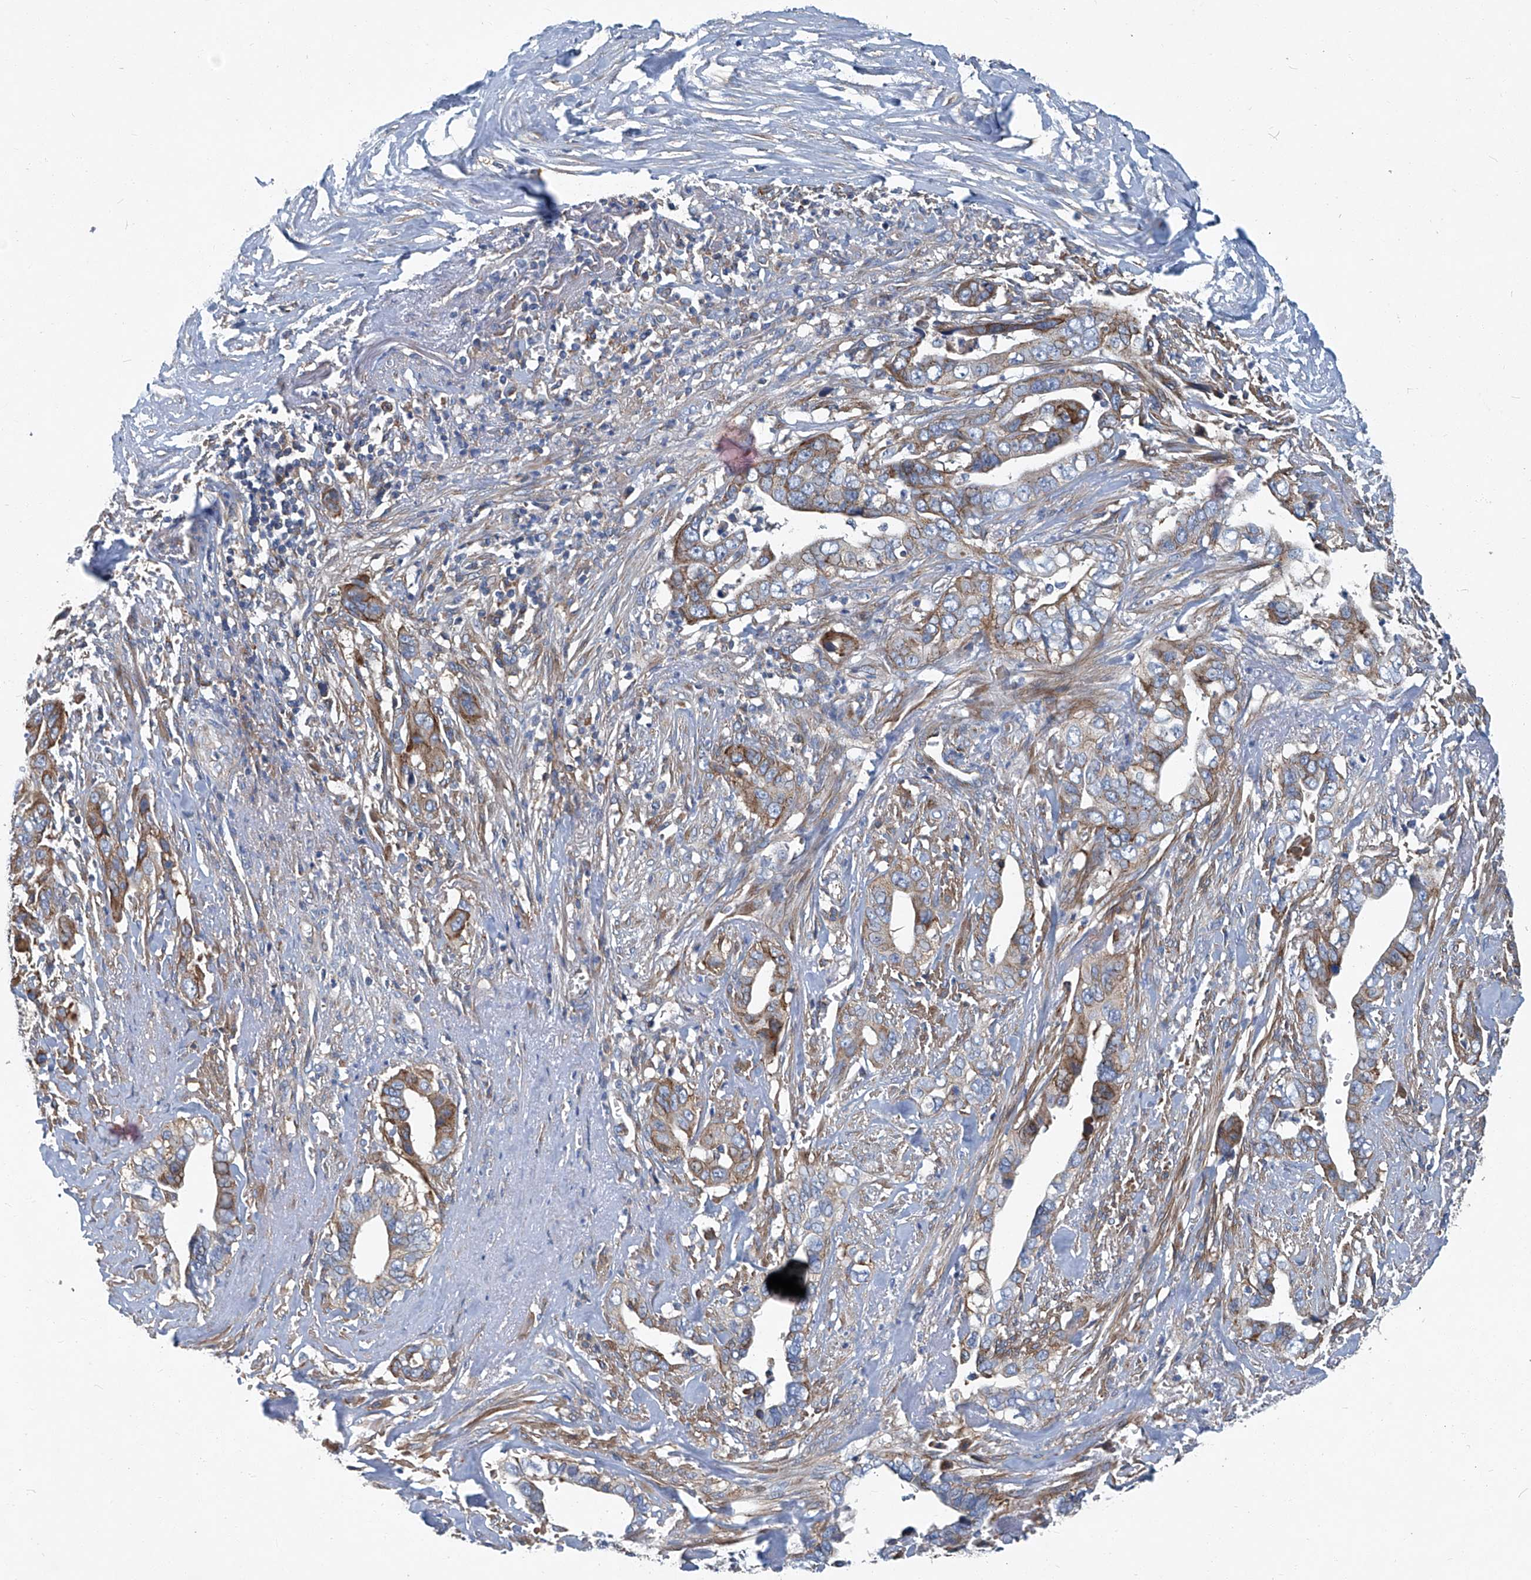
{"staining": {"intensity": "moderate", "quantity": "25%-75%", "location": "cytoplasmic/membranous"}, "tissue": "liver cancer", "cell_type": "Tumor cells", "image_type": "cancer", "snomed": [{"axis": "morphology", "description": "Cholangiocarcinoma"}, {"axis": "topography", "description": "Liver"}], "caption": "Liver cancer stained with DAB (3,3'-diaminobenzidine) immunohistochemistry (IHC) demonstrates medium levels of moderate cytoplasmic/membranous expression in about 25%-75% of tumor cells. The protein of interest is stained brown, and the nuclei are stained in blue (DAB IHC with brightfield microscopy, high magnification).", "gene": "PIGH", "patient": {"sex": "female", "age": 79}}